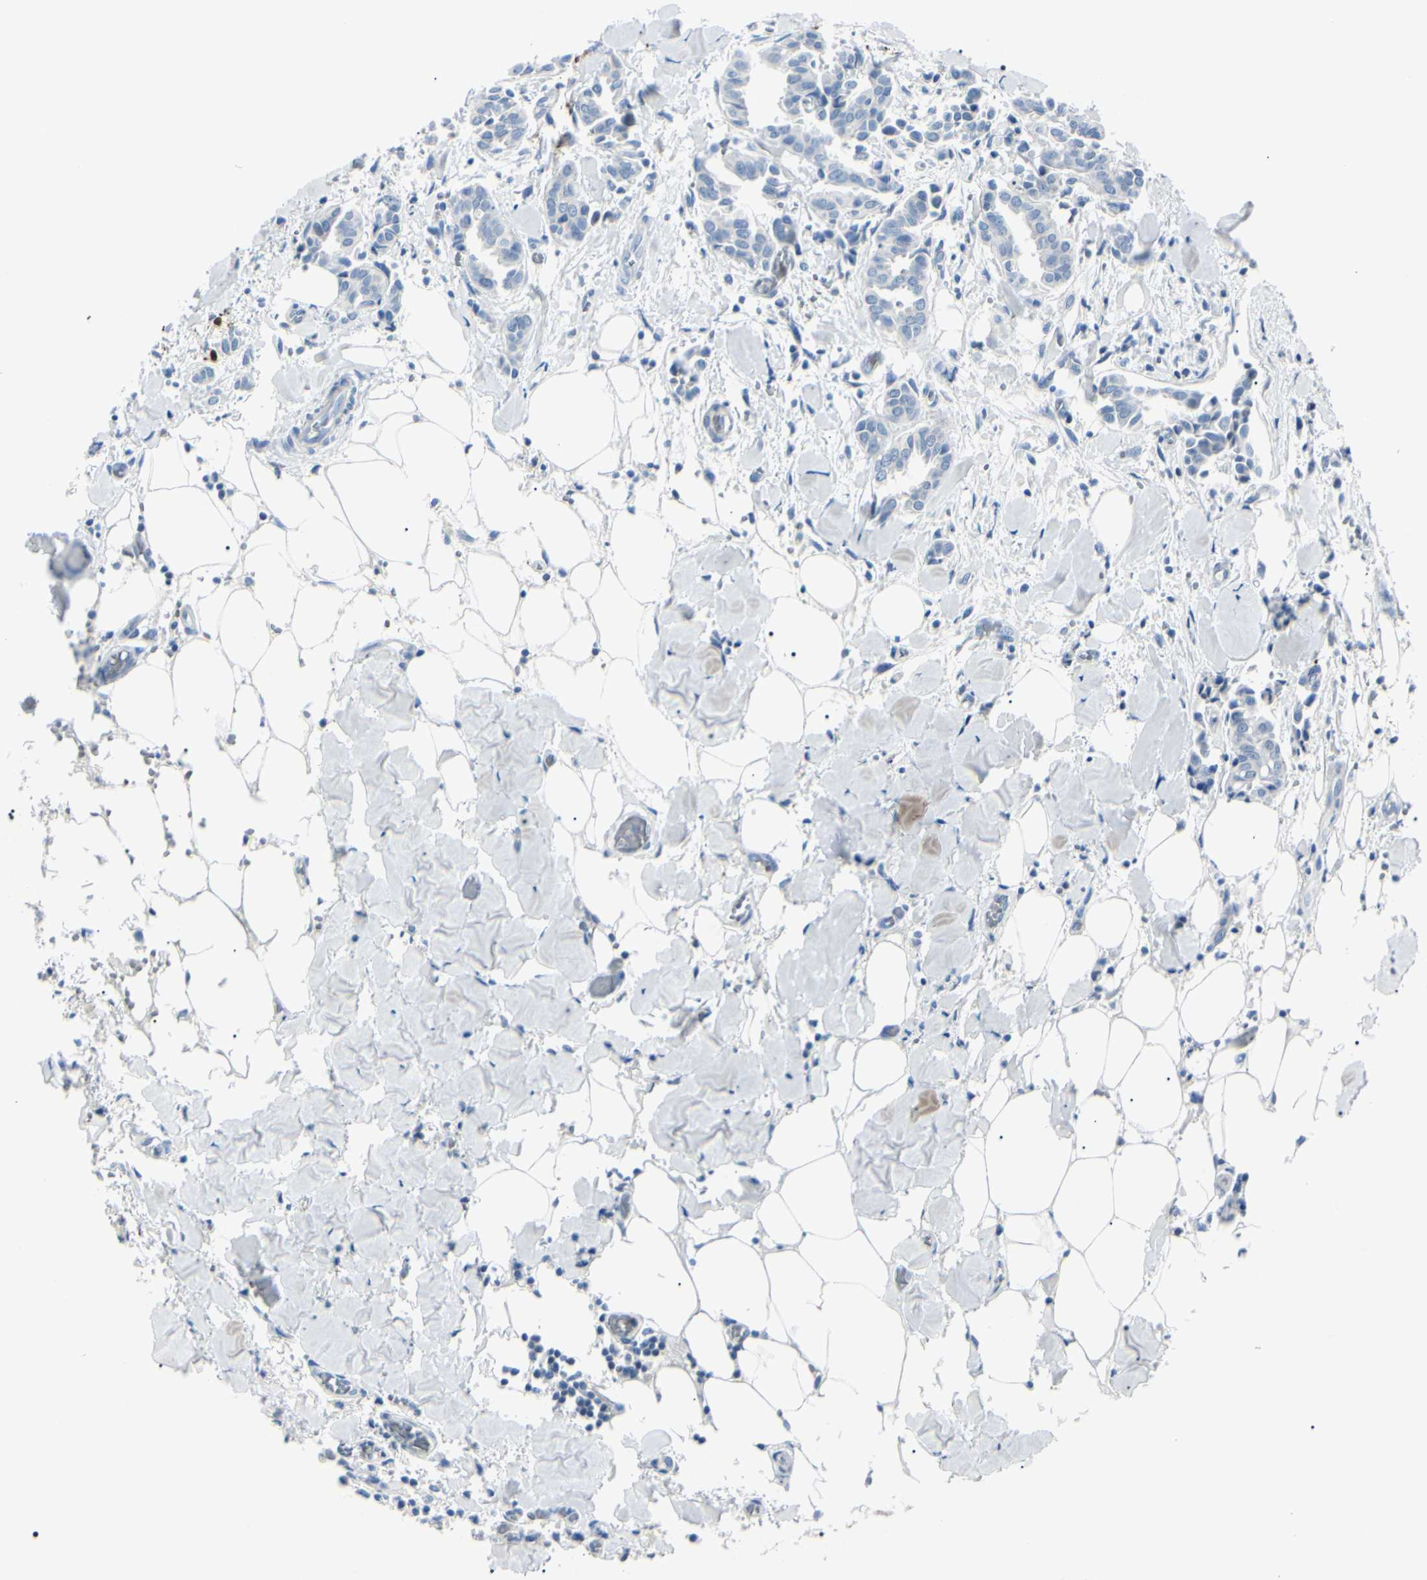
{"staining": {"intensity": "negative", "quantity": "none", "location": "none"}, "tissue": "head and neck cancer", "cell_type": "Tumor cells", "image_type": "cancer", "snomed": [{"axis": "morphology", "description": "Adenocarcinoma, NOS"}, {"axis": "topography", "description": "Salivary gland"}, {"axis": "topography", "description": "Head-Neck"}], "caption": "An immunohistochemistry (IHC) micrograph of head and neck cancer is shown. There is no staining in tumor cells of head and neck cancer.", "gene": "CA2", "patient": {"sex": "female", "age": 59}}